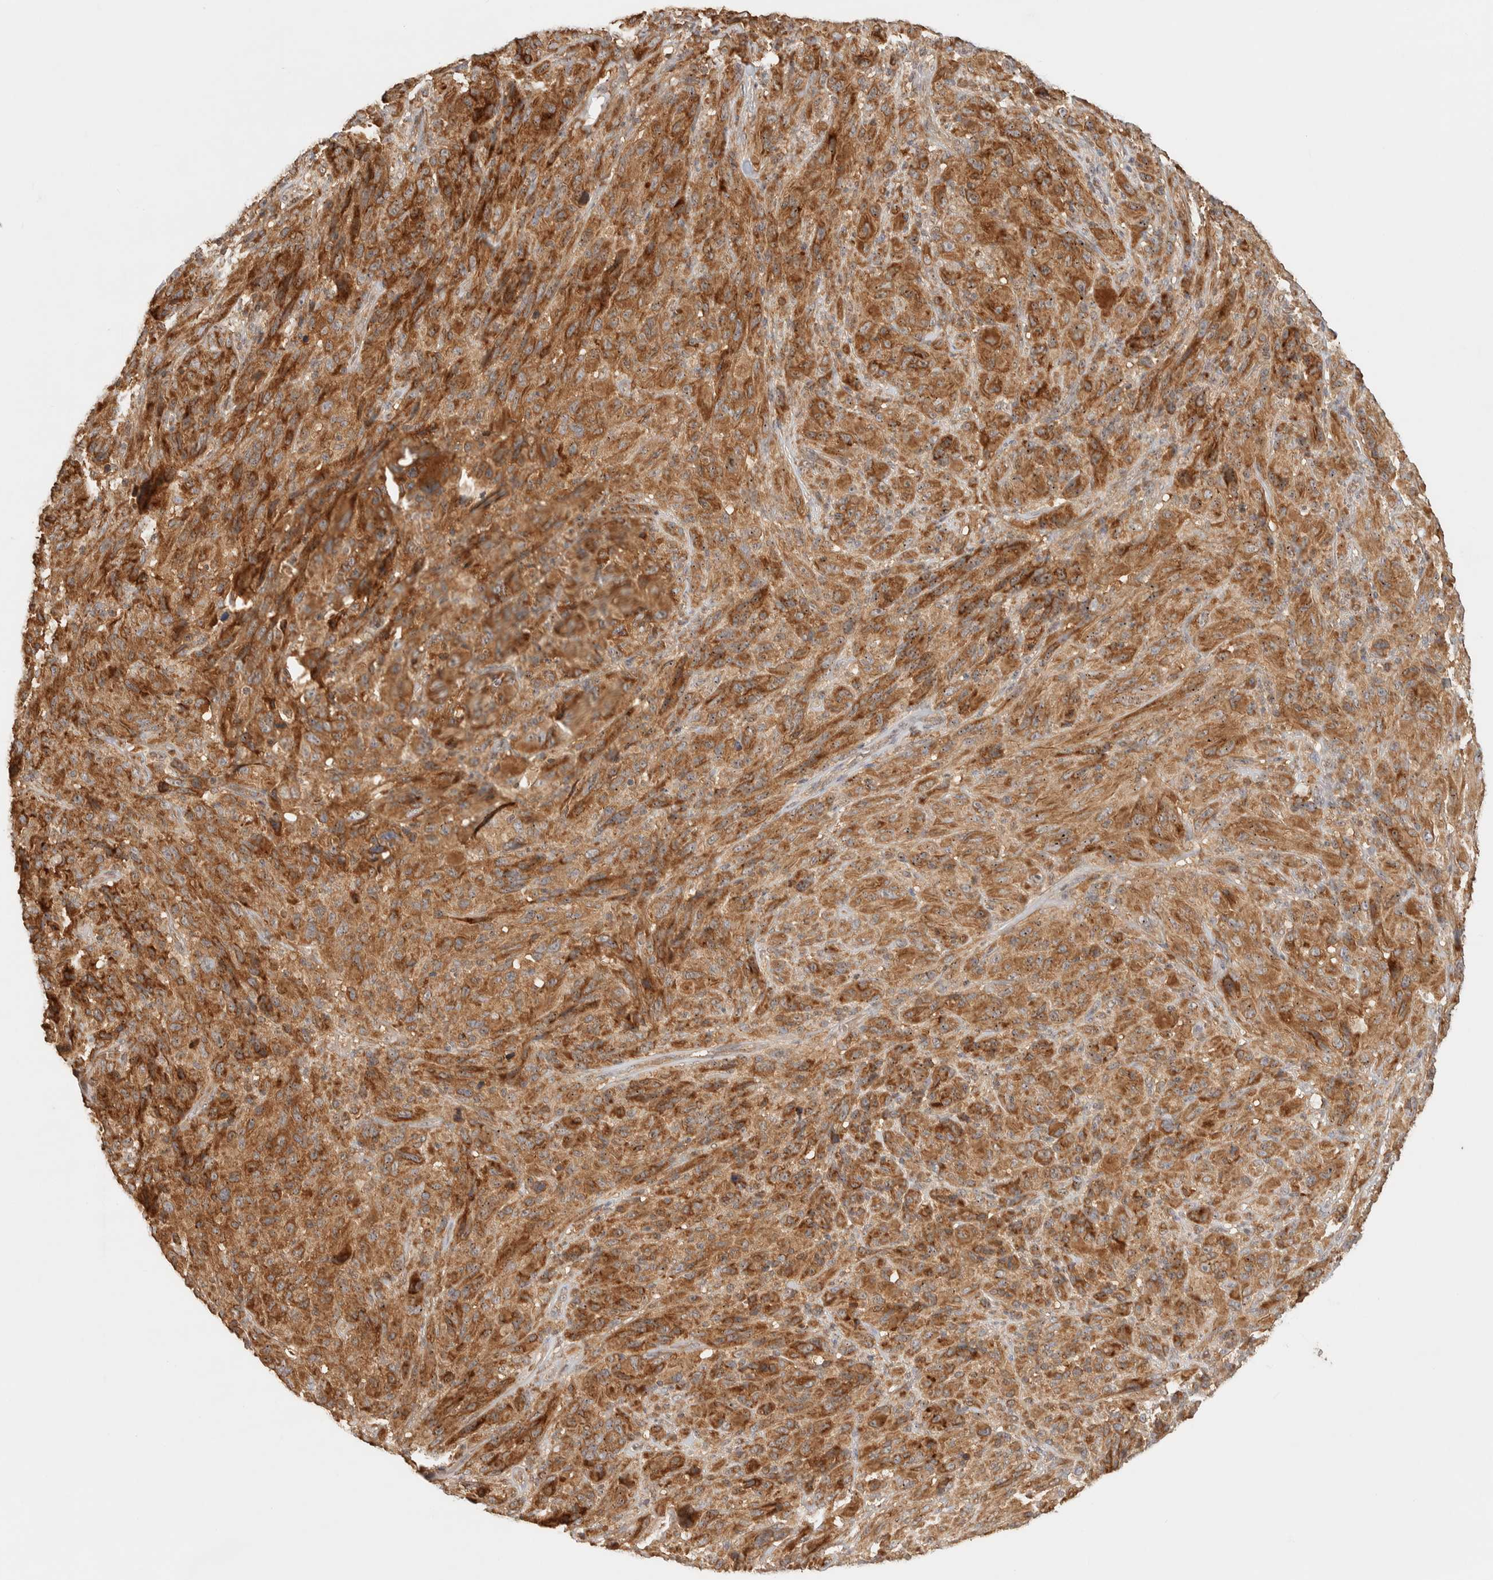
{"staining": {"intensity": "strong", "quantity": ">75%", "location": "cytoplasmic/membranous"}, "tissue": "melanoma", "cell_type": "Tumor cells", "image_type": "cancer", "snomed": [{"axis": "morphology", "description": "Malignant melanoma, NOS"}, {"axis": "topography", "description": "Skin of head"}], "caption": "Melanoma stained with DAB (3,3'-diaminobenzidine) IHC shows high levels of strong cytoplasmic/membranous expression in approximately >75% of tumor cells.", "gene": "TTI2", "patient": {"sex": "male", "age": 96}}